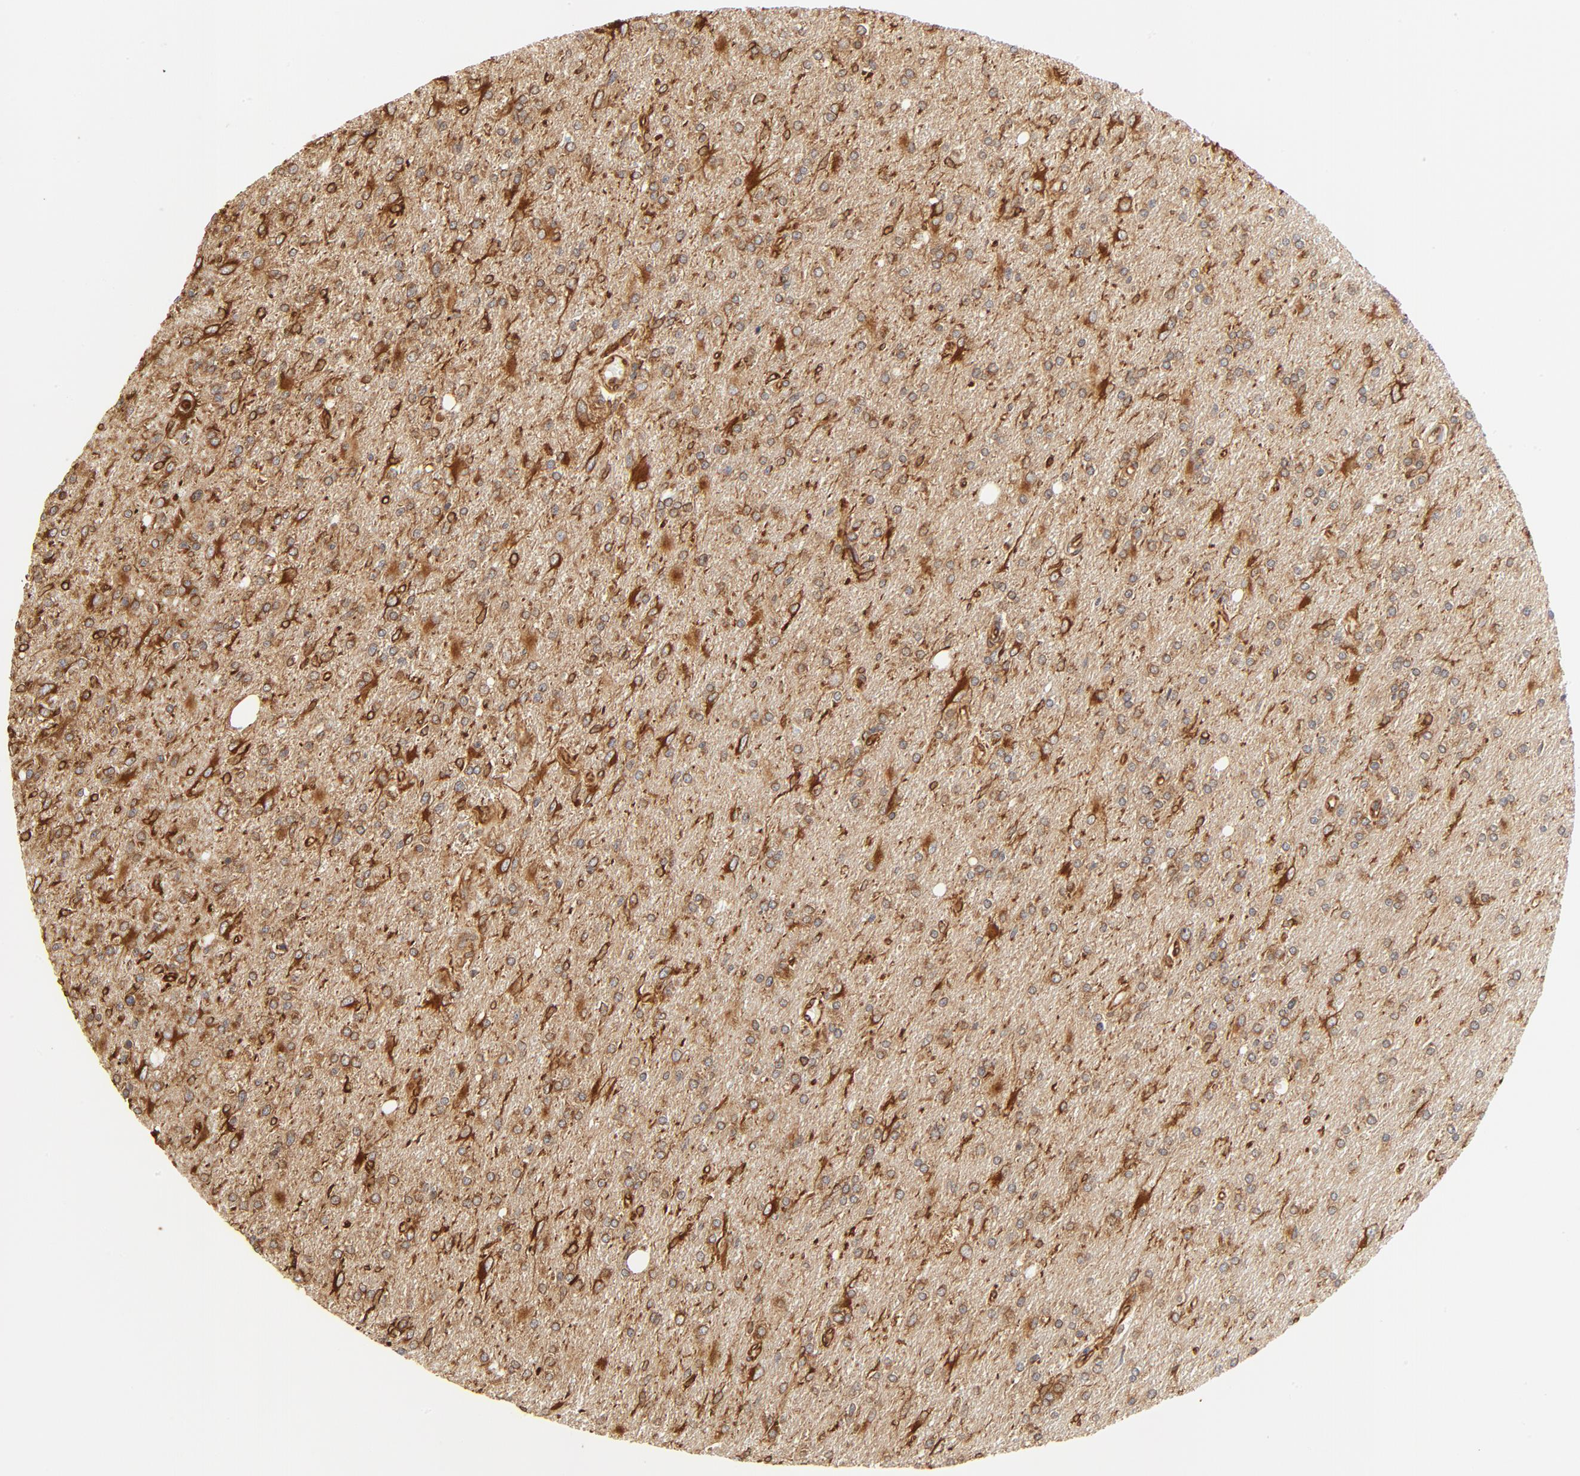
{"staining": {"intensity": "moderate", "quantity": ">75%", "location": "cytoplasmic/membranous"}, "tissue": "glioma", "cell_type": "Tumor cells", "image_type": "cancer", "snomed": [{"axis": "morphology", "description": "Glioma, malignant, High grade"}, {"axis": "topography", "description": "Cerebral cortex"}], "caption": "Tumor cells reveal medium levels of moderate cytoplasmic/membranous expression in about >75% of cells in glioma.", "gene": "BCAP31", "patient": {"sex": "male", "age": 76}}